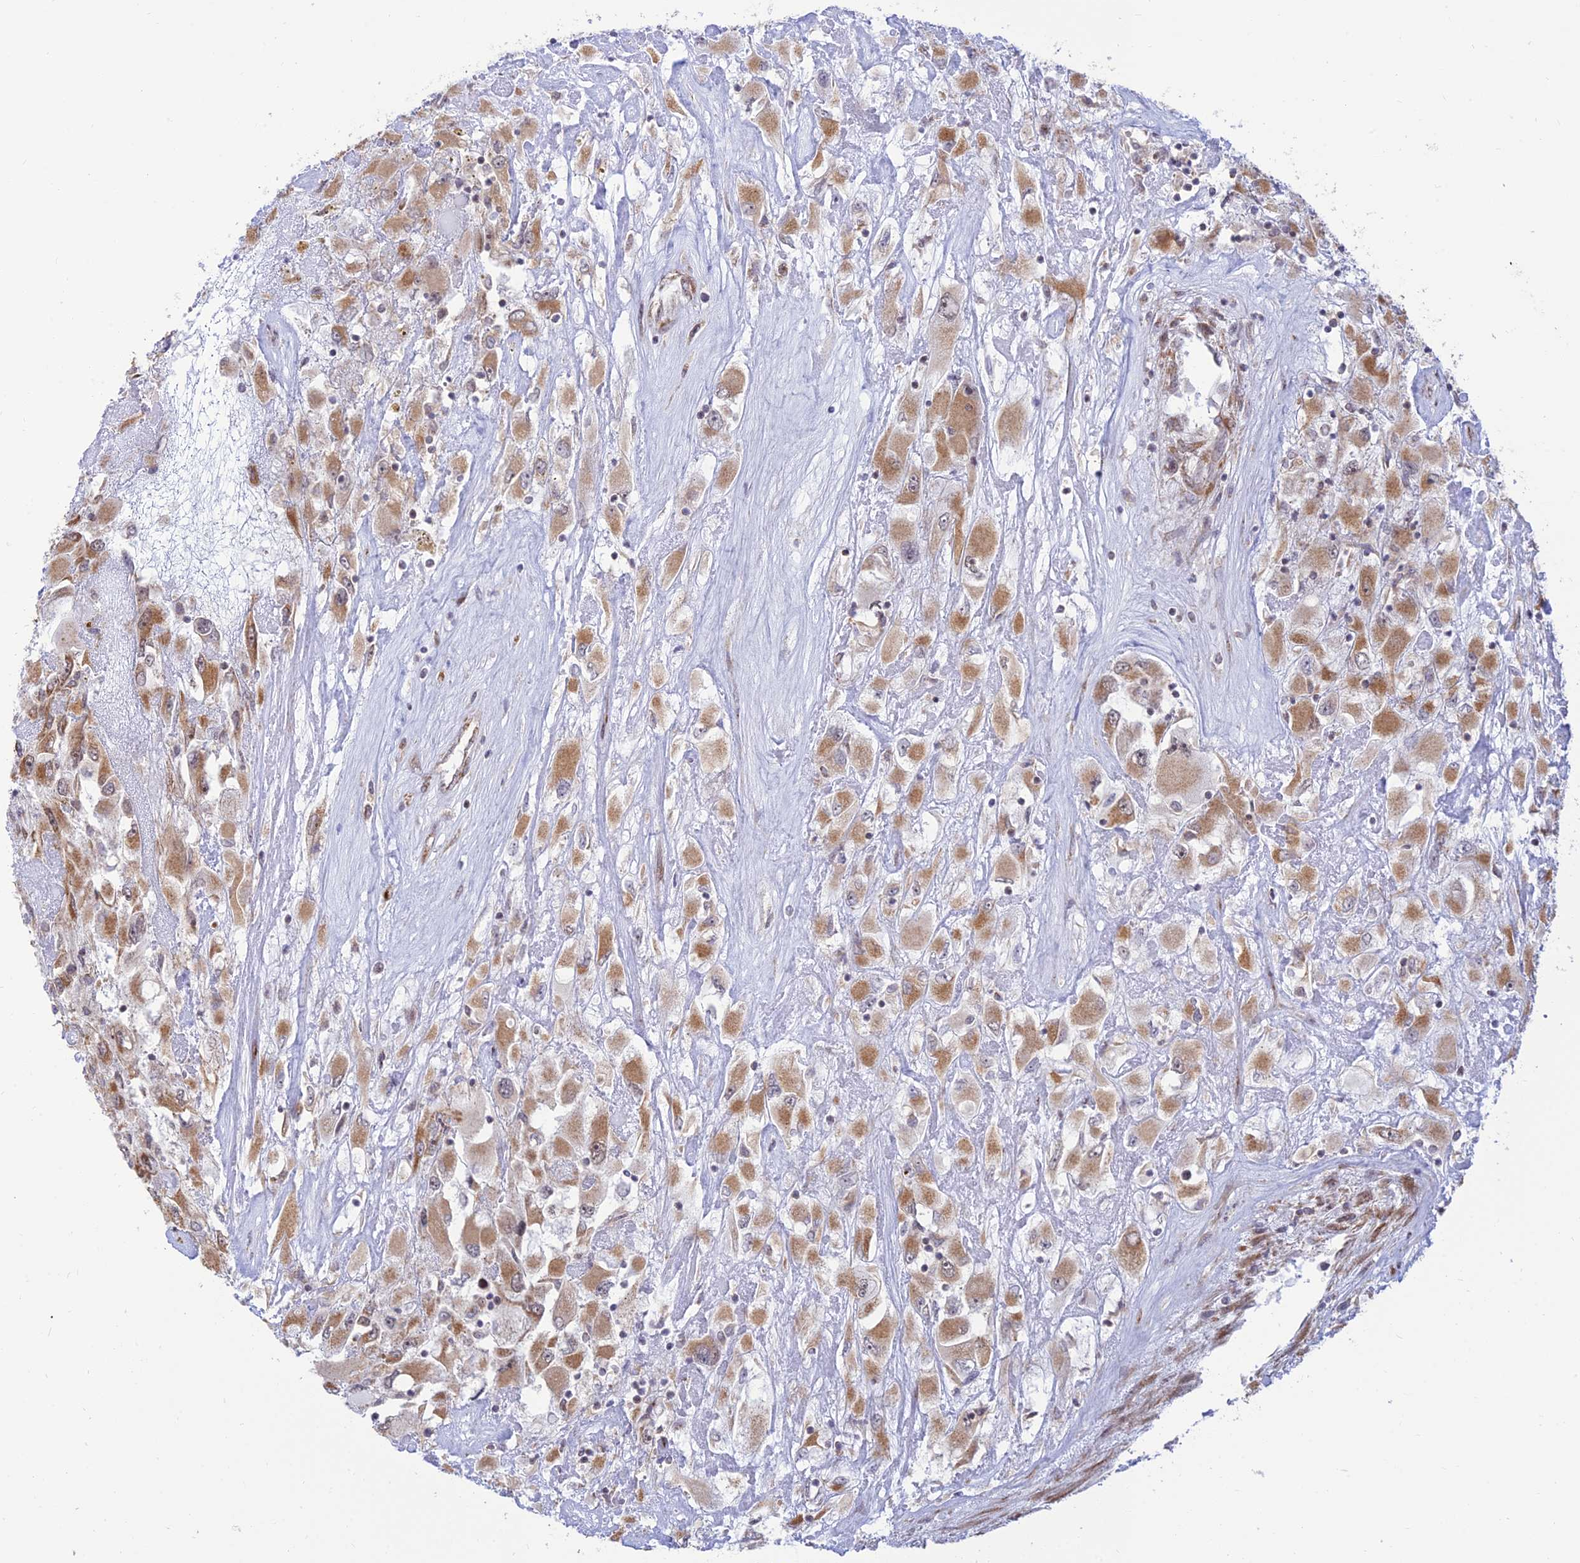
{"staining": {"intensity": "moderate", "quantity": ">75%", "location": "cytoplasmic/membranous"}, "tissue": "renal cancer", "cell_type": "Tumor cells", "image_type": "cancer", "snomed": [{"axis": "morphology", "description": "Adenocarcinoma, NOS"}, {"axis": "topography", "description": "Kidney"}], "caption": "Immunohistochemical staining of human renal adenocarcinoma displays moderate cytoplasmic/membranous protein positivity in about >75% of tumor cells.", "gene": "GOLGA3", "patient": {"sex": "female", "age": 52}}